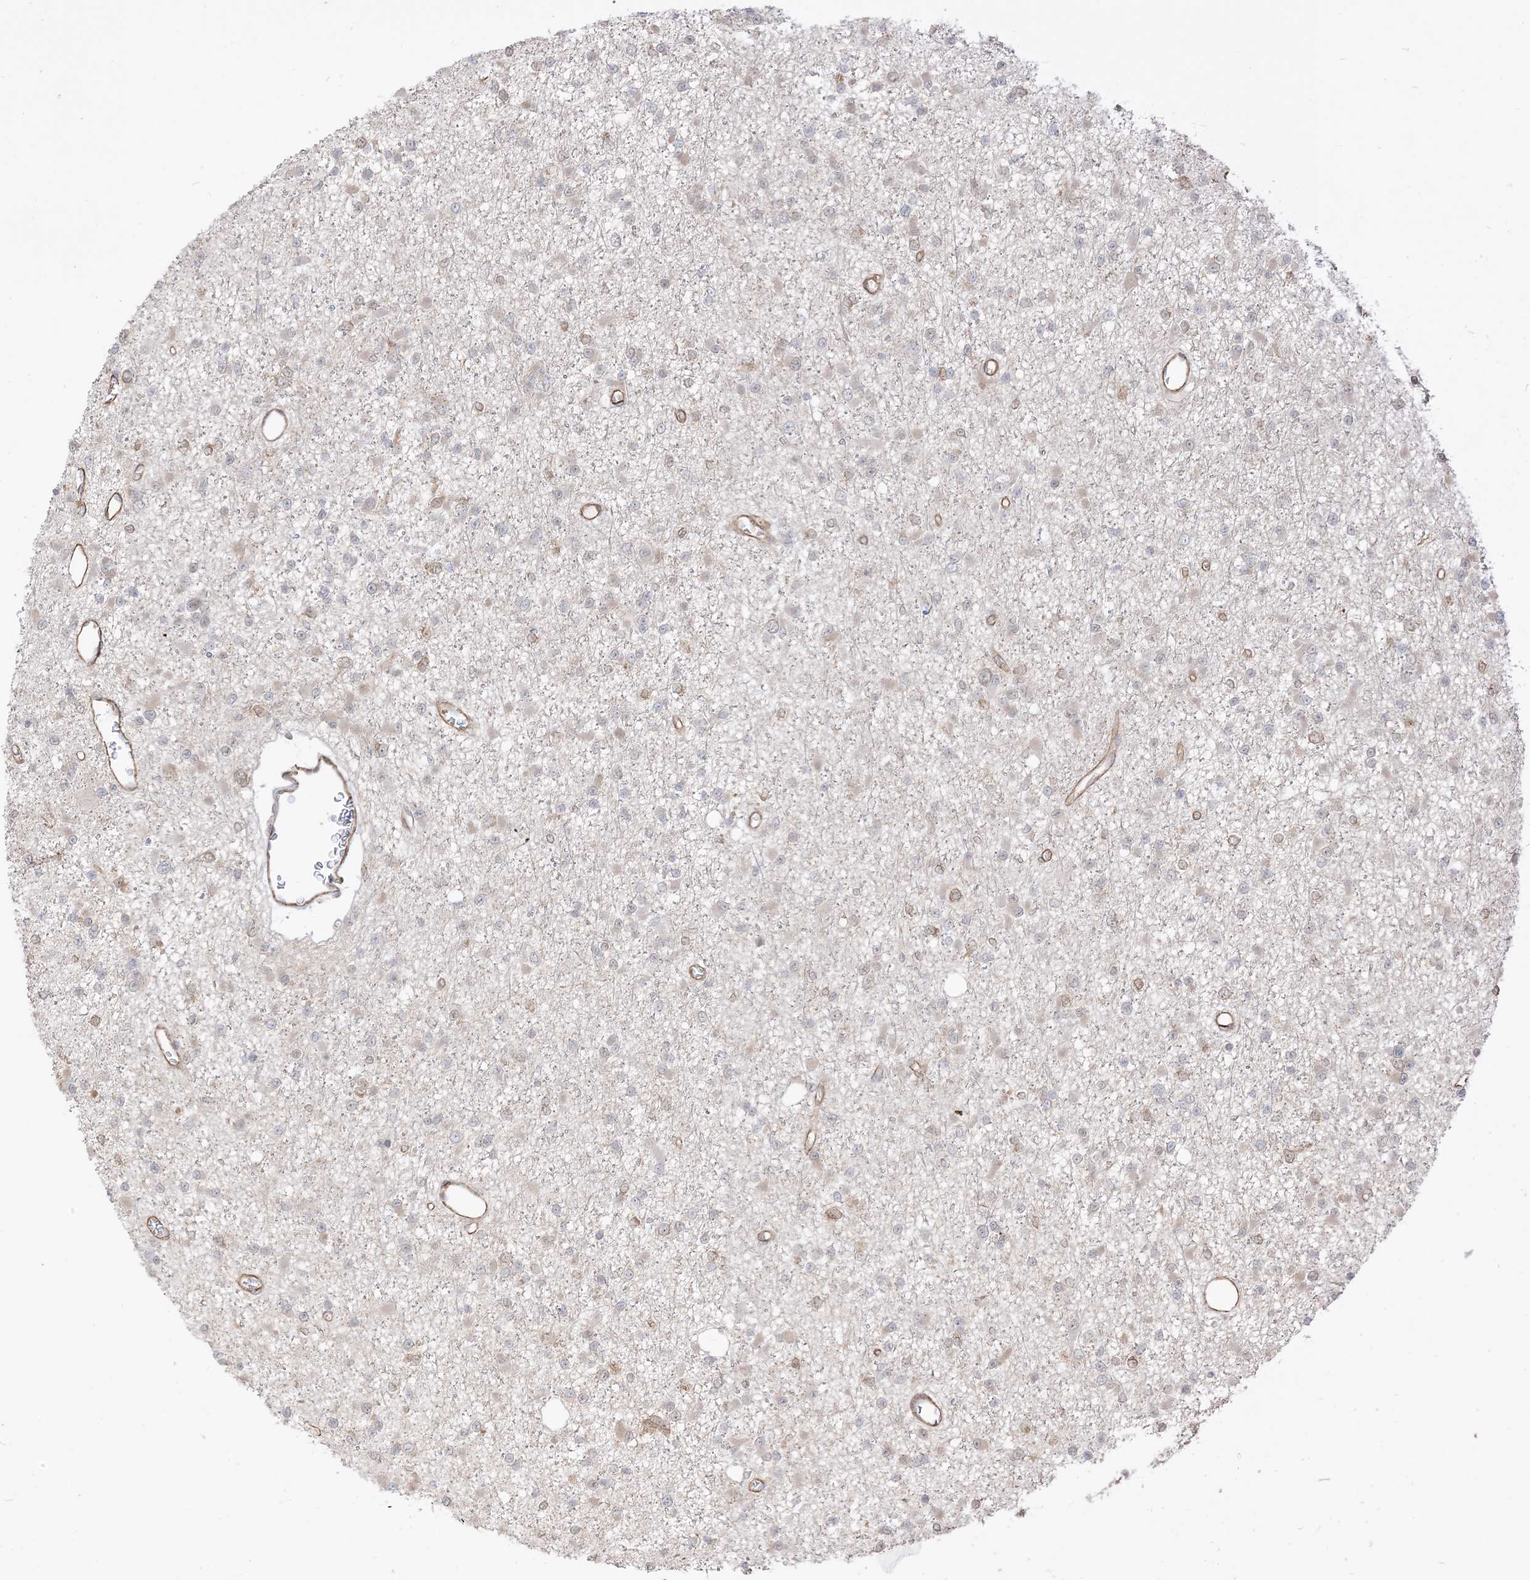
{"staining": {"intensity": "weak", "quantity": "<25%", "location": "cytoplasmic/membranous"}, "tissue": "glioma", "cell_type": "Tumor cells", "image_type": "cancer", "snomed": [{"axis": "morphology", "description": "Glioma, malignant, Low grade"}, {"axis": "topography", "description": "Brain"}], "caption": "The image shows no staining of tumor cells in malignant low-grade glioma.", "gene": "TBCC", "patient": {"sex": "female", "age": 22}}